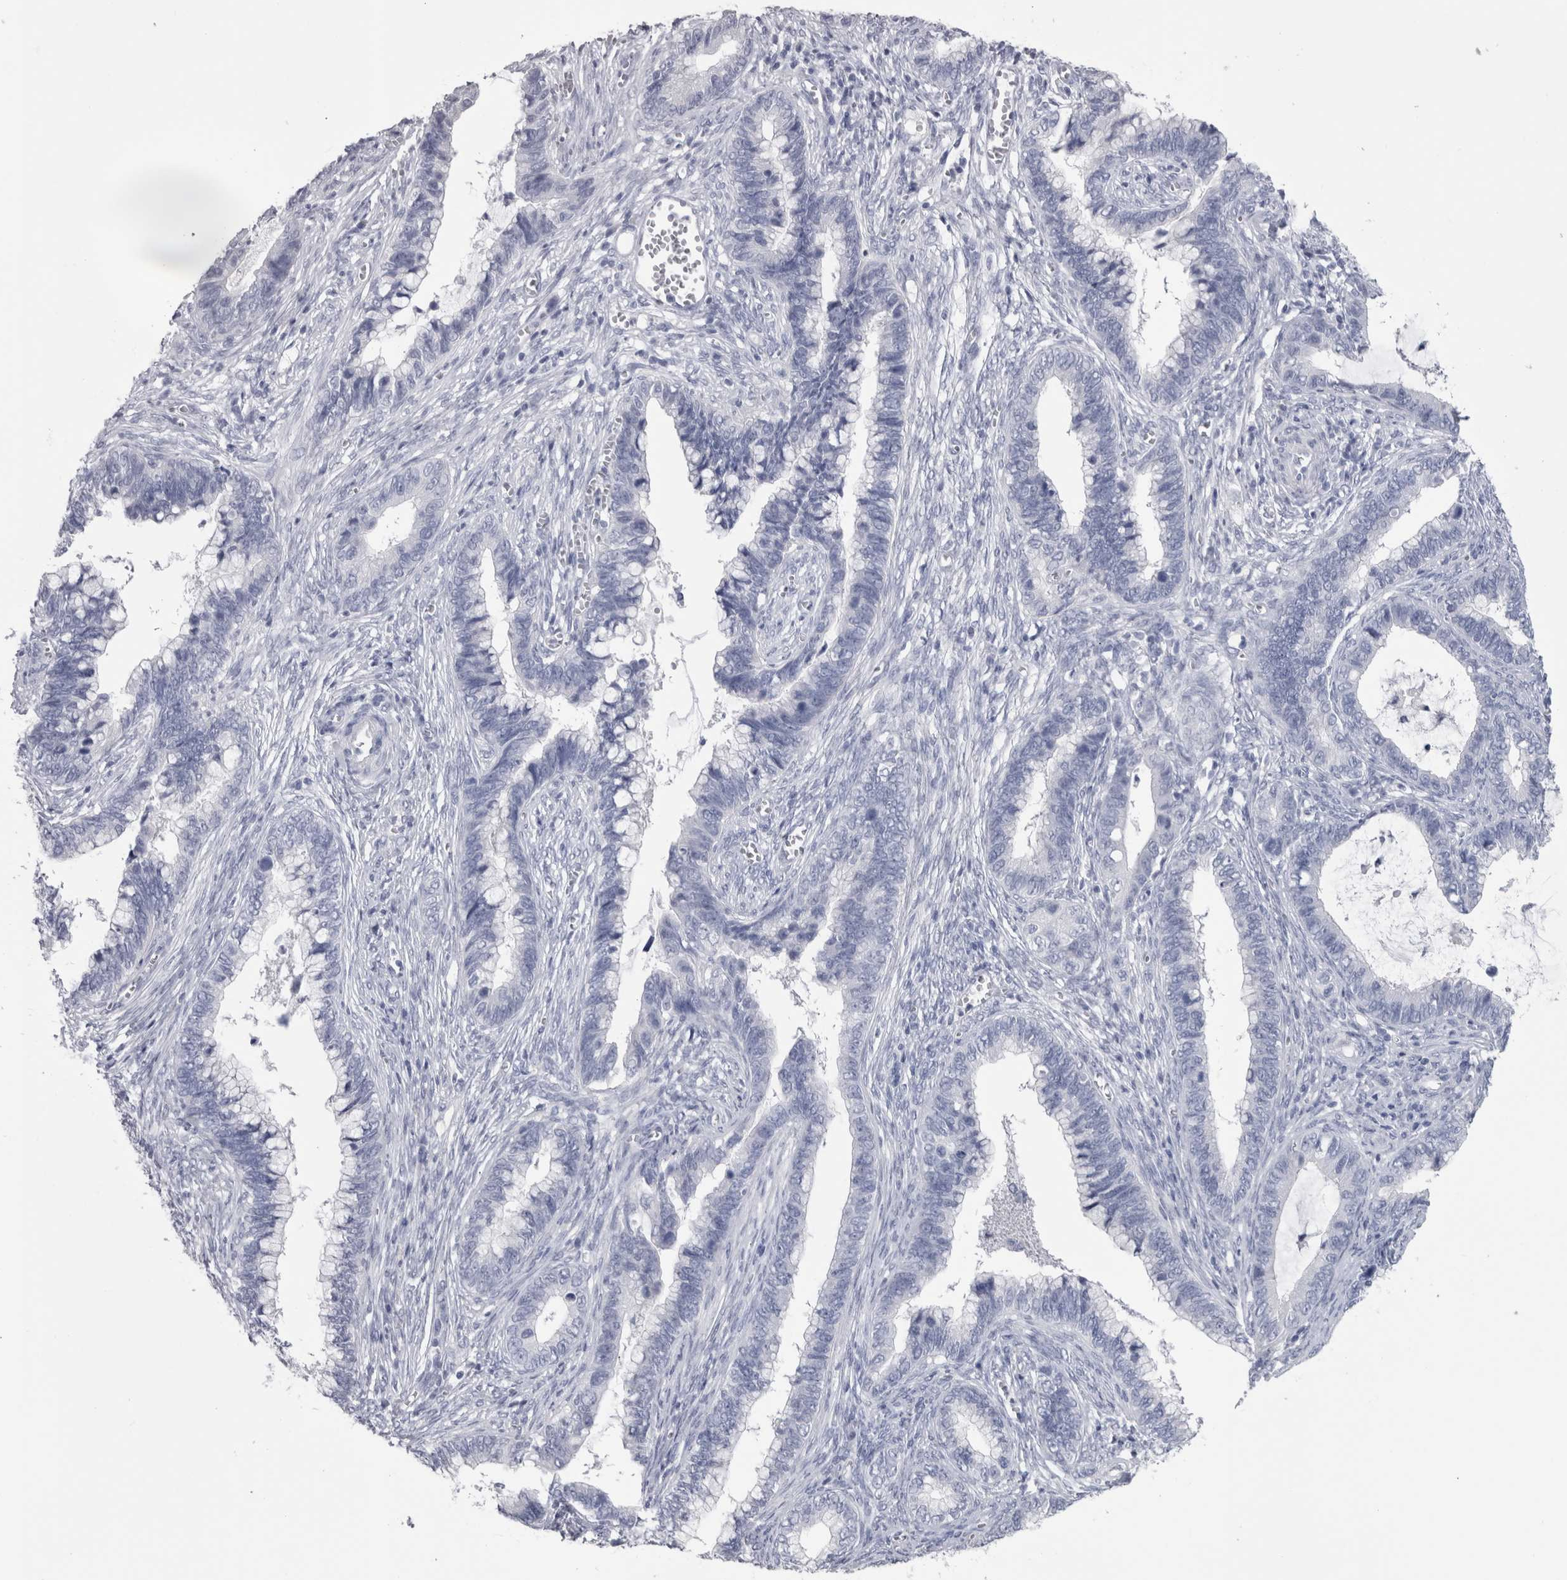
{"staining": {"intensity": "negative", "quantity": "none", "location": "none"}, "tissue": "cervical cancer", "cell_type": "Tumor cells", "image_type": "cancer", "snomed": [{"axis": "morphology", "description": "Adenocarcinoma, NOS"}, {"axis": "topography", "description": "Cervix"}], "caption": "IHC image of neoplastic tissue: cervical cancer stained with DAB reveals no significant protein positivity in tumor cells. The staining is performed using DAB (3,3'-diaminobenzidine) brown chromogen with nuclei counter-stained in using hematoxylin.", "gene": "PTH", "patient": {"sex": "female", "age": 44}}